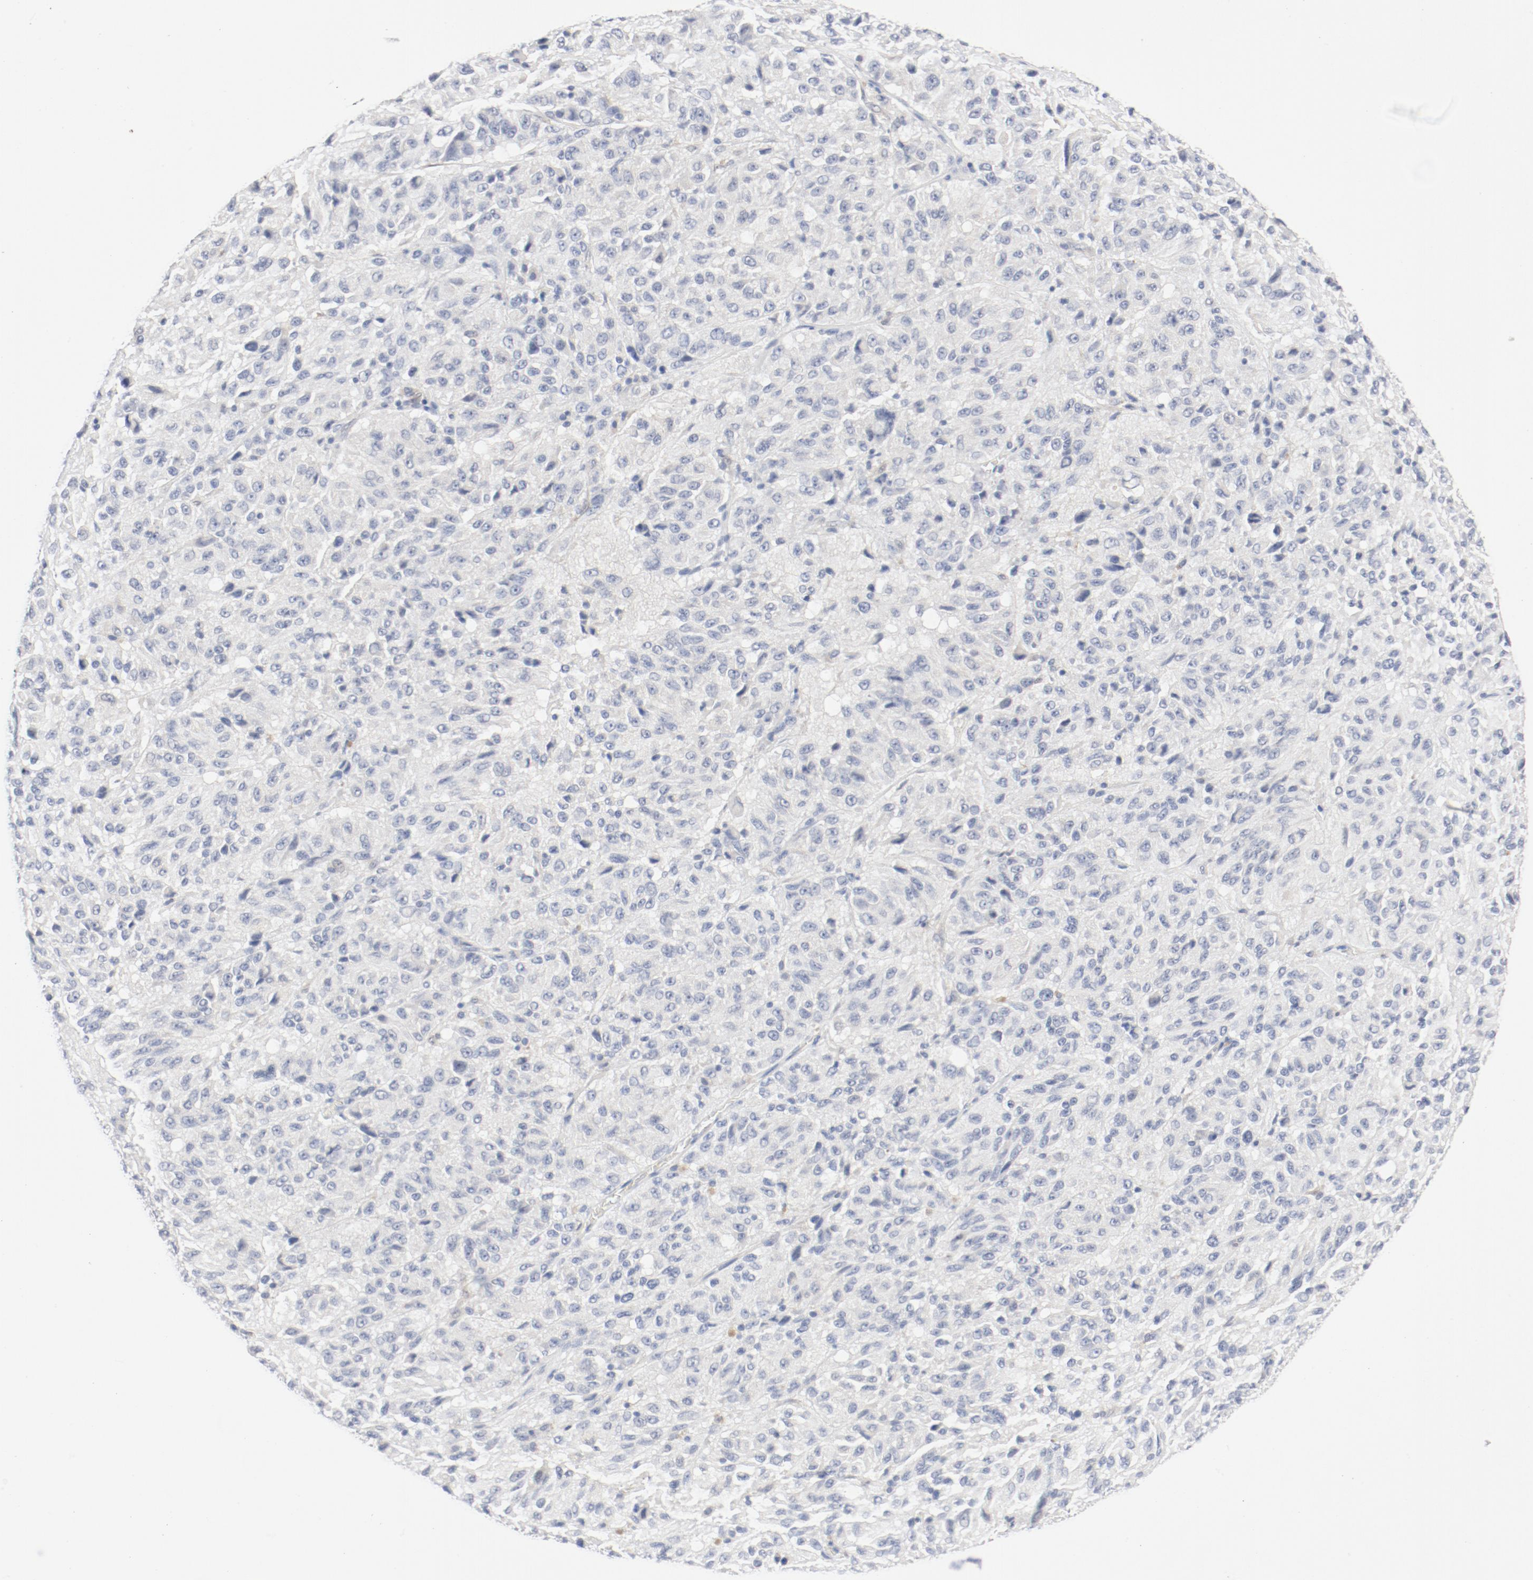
{"staining": {"intensity": "negative", "quantity": "none", "location": "none"}, "tissue": "melanoma", "cell_type": "Tumor cells", "image_type": "cancer", "snomed": [{"axis": "morphology", "description": "Malignant melanoma, Metastatic site"}, {"axis": "topography", "description": "Lung"}], "caption": "Immunohistochemical staining of human melanoma displays no significant expression in tumor cells. (DAB (3,3'-diaminobenzidine) immunohistochemistry visualized using brightfield microscopy, high magnification).", "gene": "PGM1", "patient": {"sex": "male", "age": 64}}